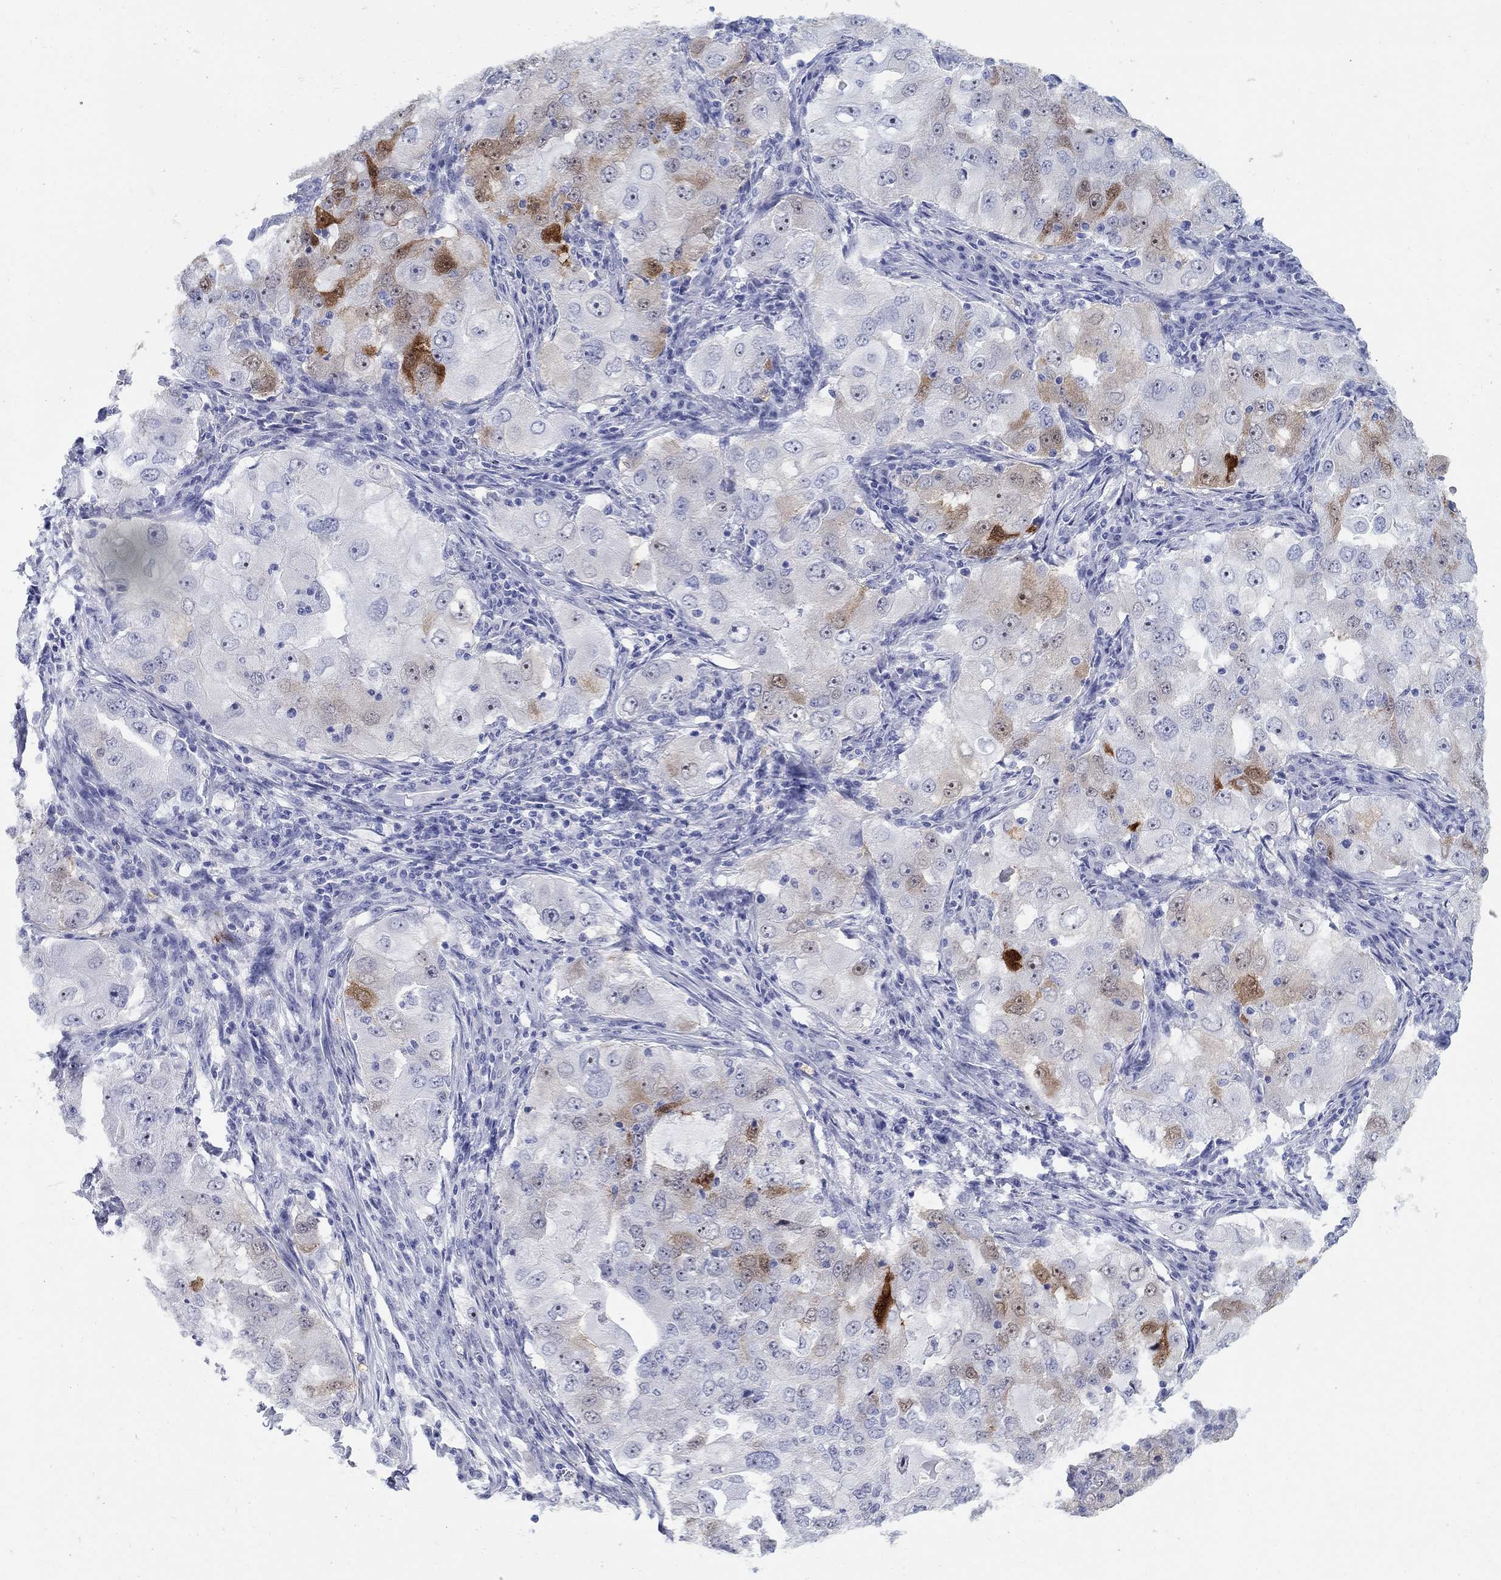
{"staining": {"intensity": "strong", "quantity": "<25%", "location": "cytoplasmic/membranous"}, "tissue": "lung cancer", "cell_type": "Tumor cells", "image_type": "cancer", "snomed": [{"axis": "morphology", "description": "Adenocarcinoma, NOS"}, {"axis": "topography", "description": "Lung"}], "caption": "Strong cytoplasmic/membranous expression is identified in approximately <25% of tumor cells in lung cancer.", "gene": "AKR1C2", "patient": {"sex": "female", "age": 61}}